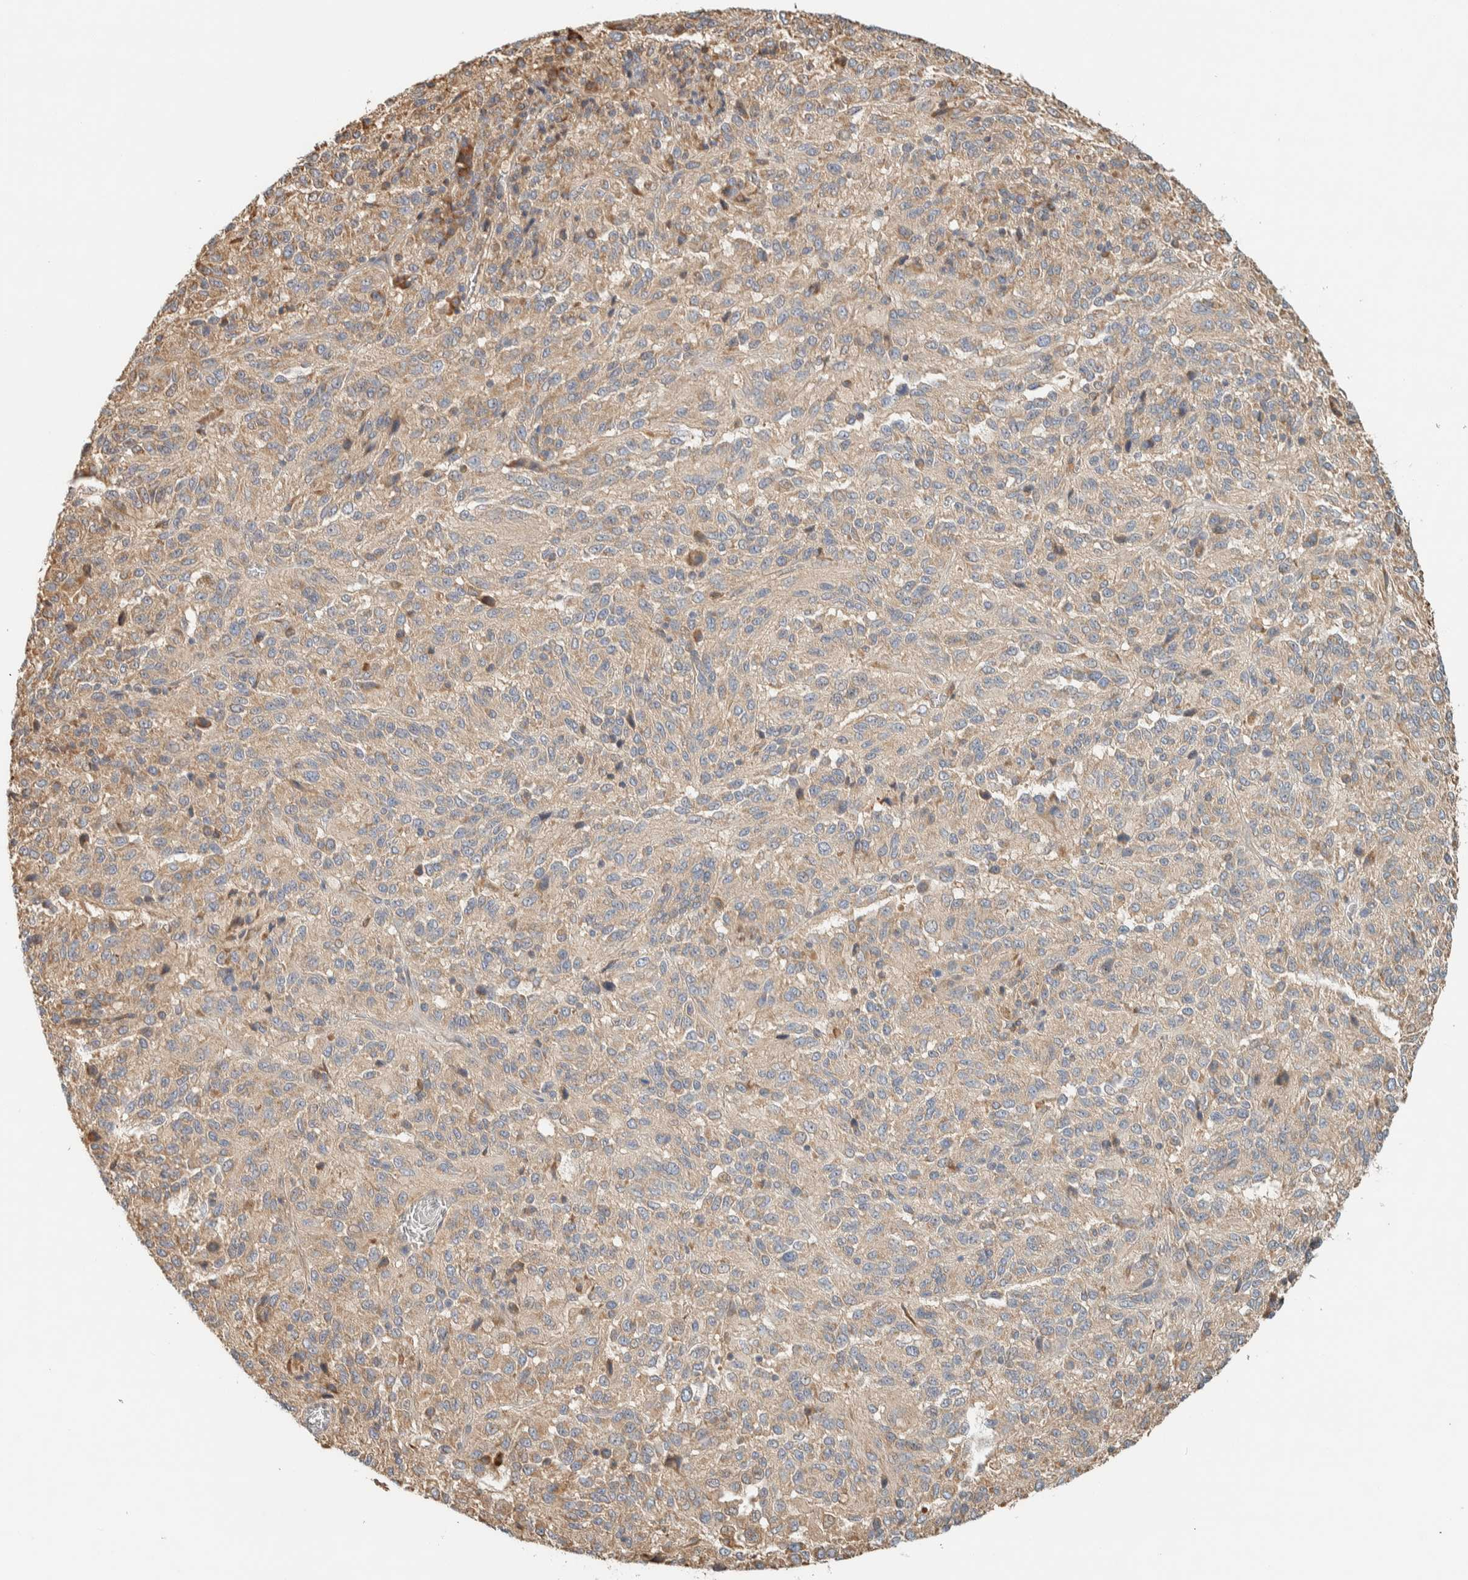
{"staining": {"intensity": "weak", "quantity": "25%-75%", "location": "cytoplasmic/membranous"}, "tissue": "melanoma", "cell_type": "Tumor cells", "image_type": "cancer", "snomed": [{"axis": "morphology", "description": "Malignant melanoma, Metastatic site"}, {"axis": "topography", "description": "Lung"}], "caption": "Human melanoma stained with a protein marker reveals weak staining in tumor cells.", "gene": "RAB11FIP1", "patient": {"sex": "male", "age": 64}}